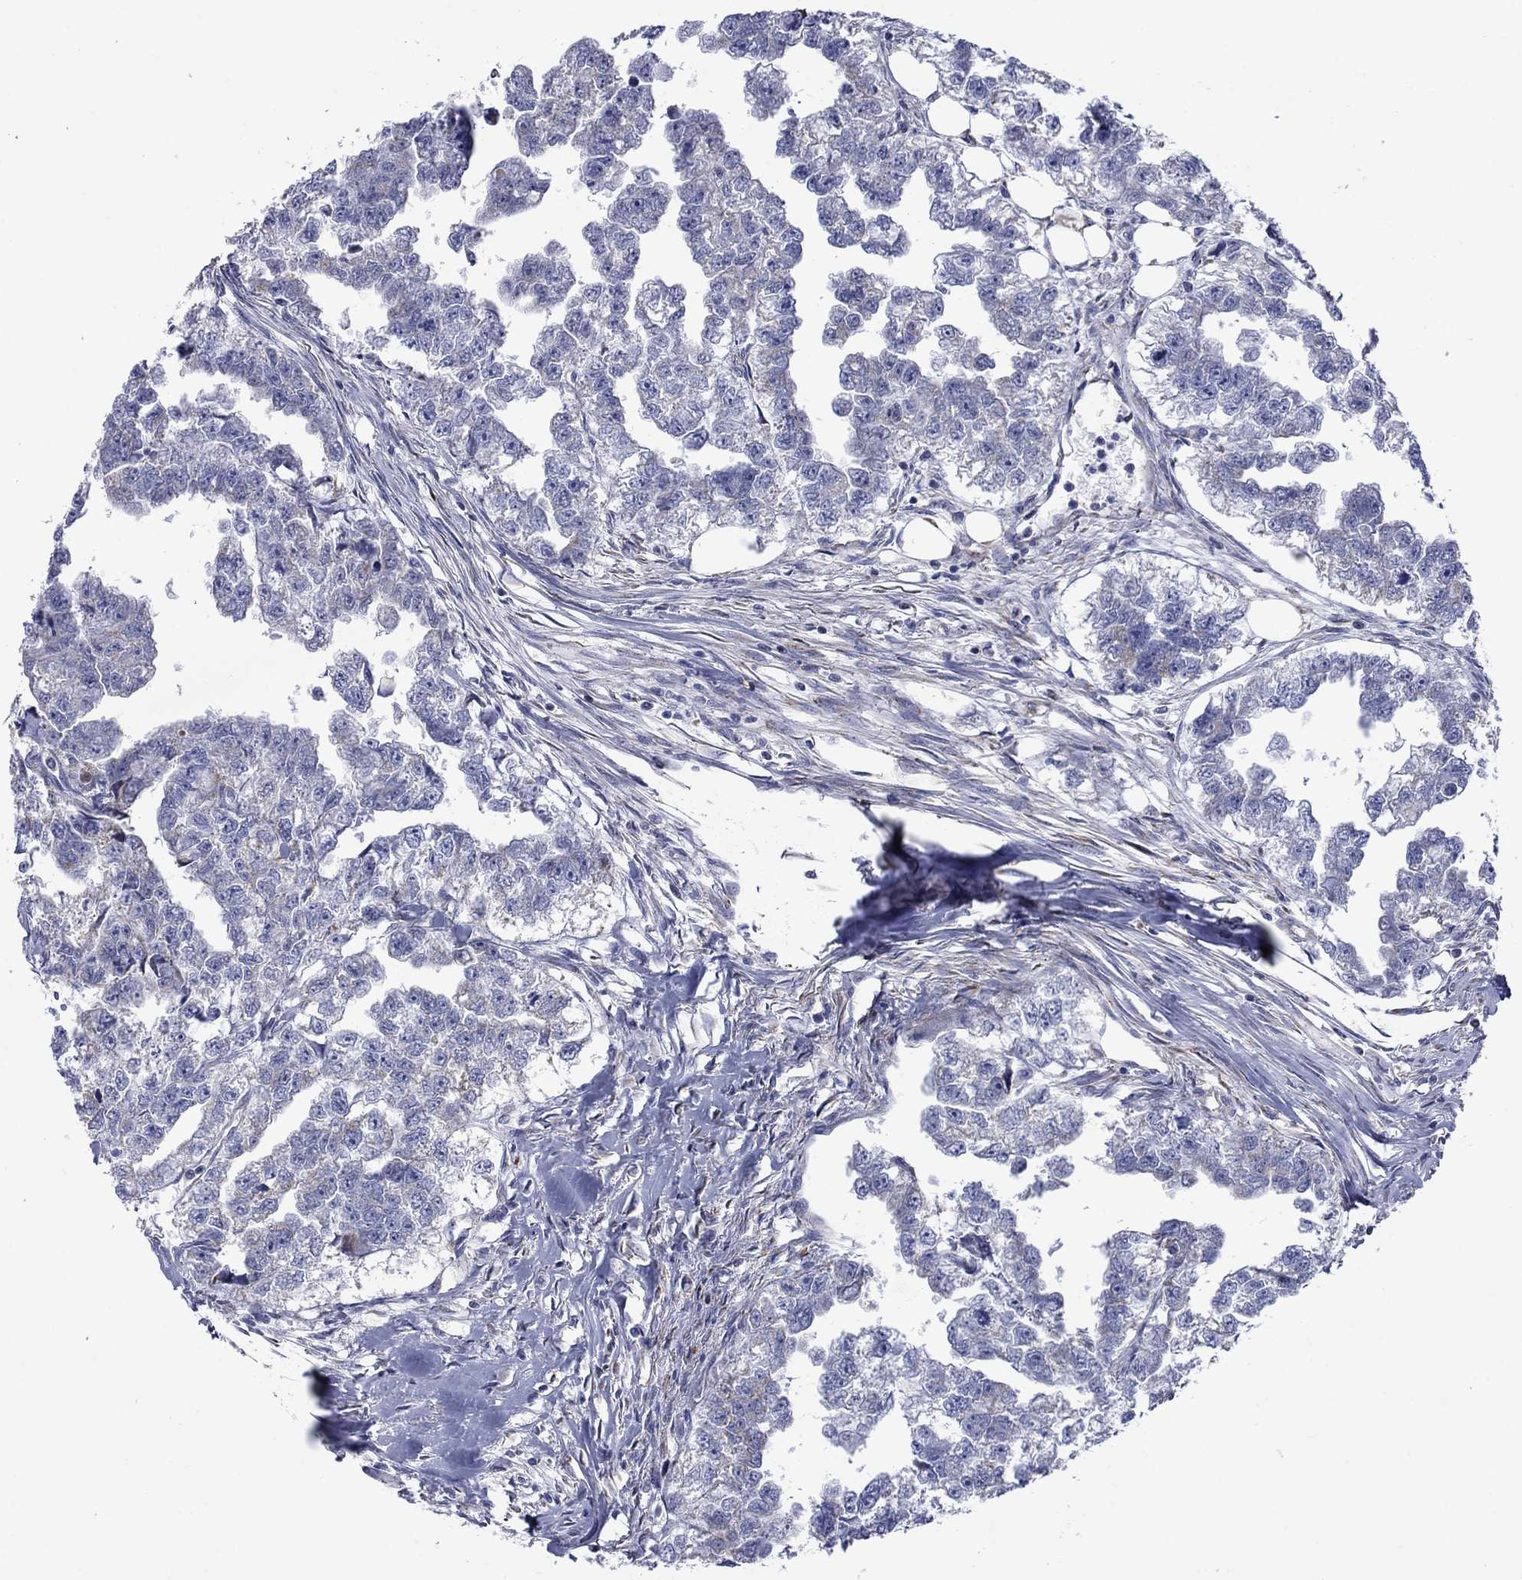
{"staining": {"intensity": "negative", "quantity": "none", "location": "none"}, "tissue": "testis cancer", "cell_type": "Tumor cells", "image_type": "cancer", "snomed": [{"axis": "morphology", "description": "Carcinoma, Embryonal, NOS"}, {"axis": "morphology", "description": "Teratoma, malignant, NOS"}, {"axis": "topography", "description": "Testis"}], "caption": "DAB (3,3'-diaminobenzidine) immunohistochemical staining of human testis teratoma (malignant) demonstrates no significant expression in tumor cells. (Brightfield microscopy of DAB immunohistochemistry at high magnification).", "gene": "CISD1", "patient": {"sex": "male", "age": 44}}